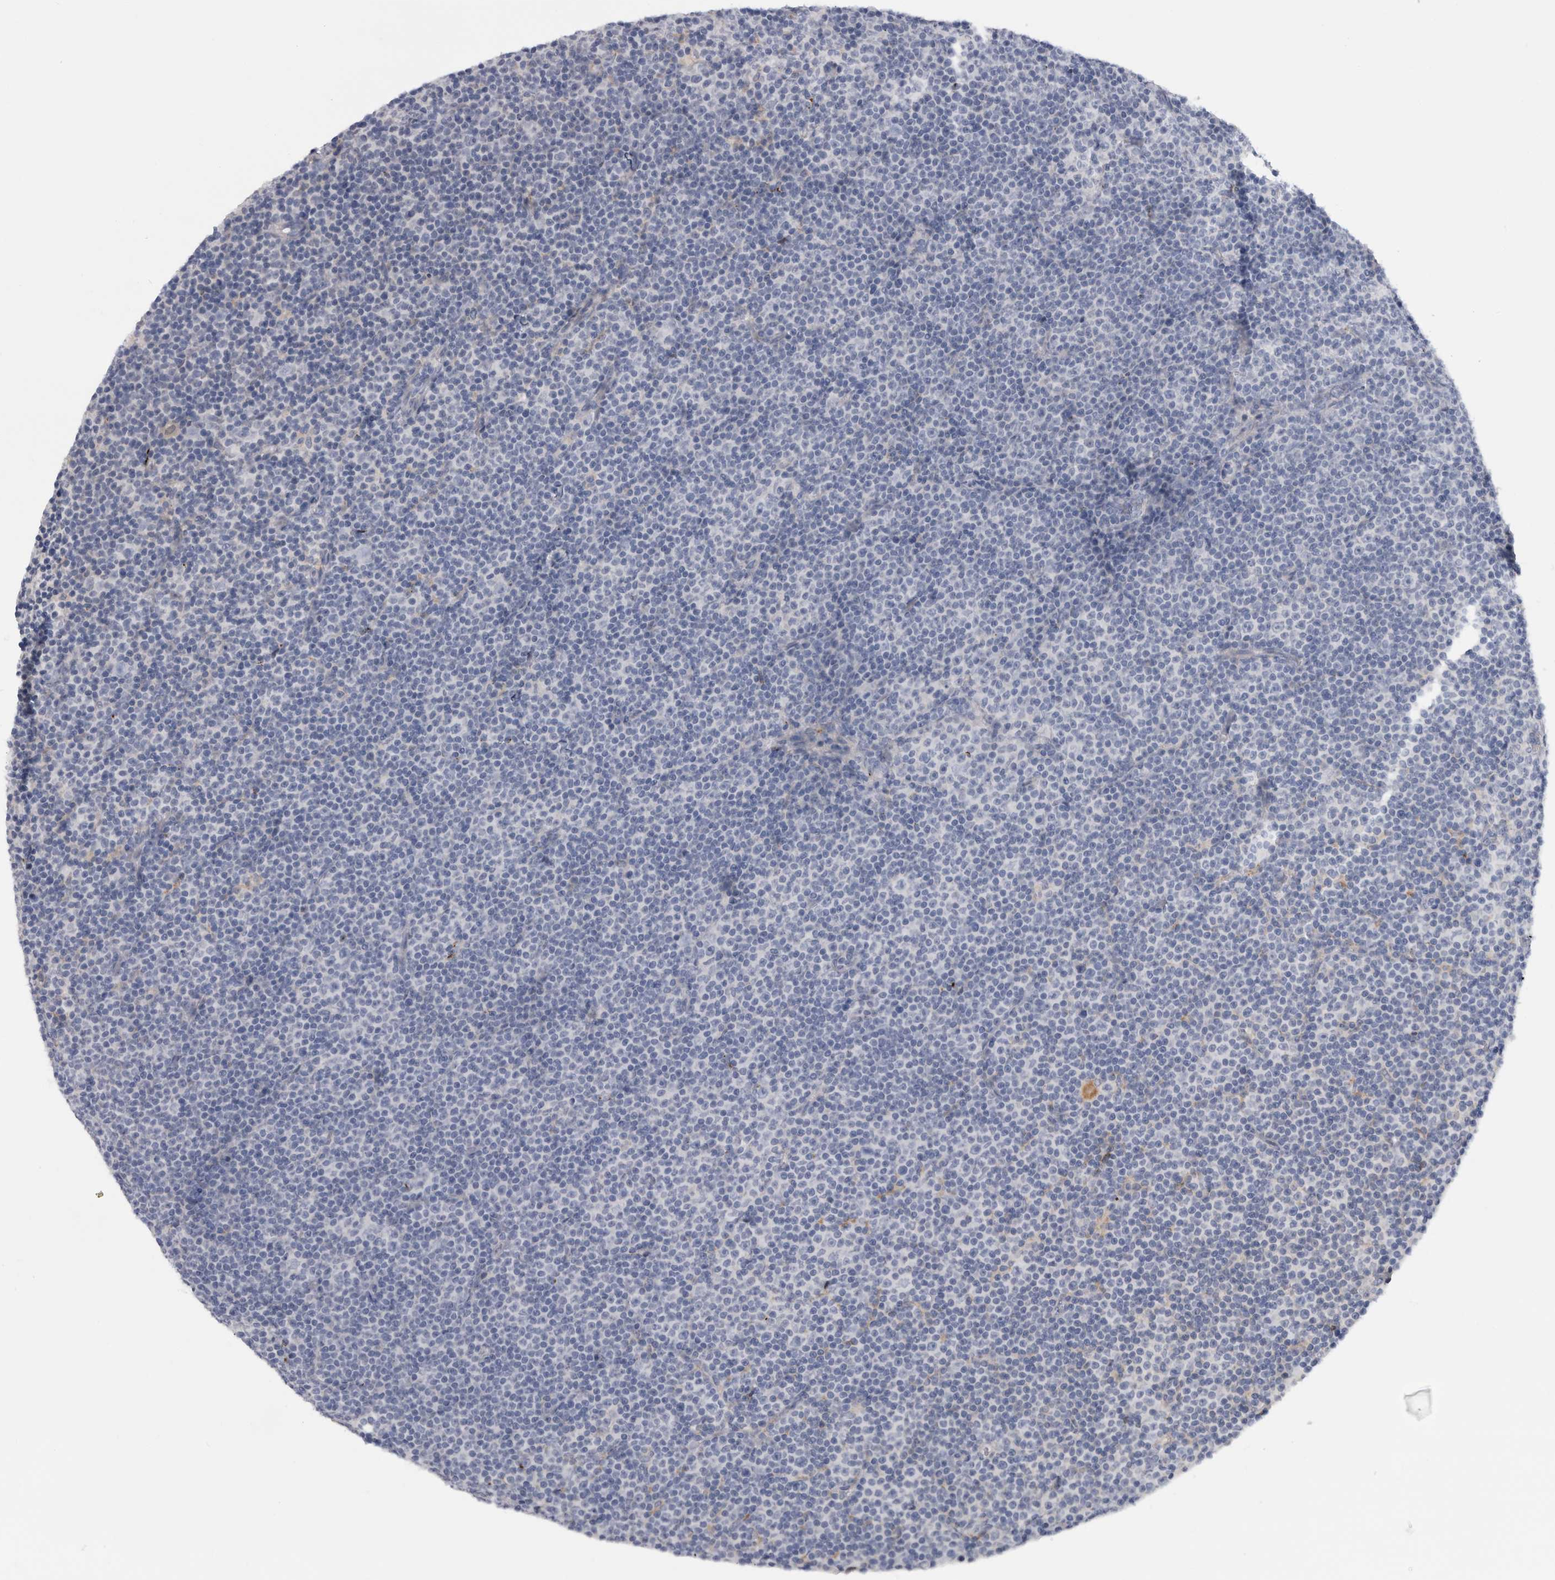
{"staining": {"intensity": "negative", "quantity": "none", "location": "none"}, "tissue": "lymphoma", "cell_type": "Tumor cells", "image_type": "cancer", "snomed": [{"axis": "morphology", "description": "Malignant lymphoma, non-Hodgkin's type, Low grade"}, {"axis": "topography", "description": "Lymph node"}], "caption": "Immunohistochemistry (IHC) of low-grade malignant lymphoma, non-Hodgkin's type demonstrates no staining in tumor cells.", "gene": "DNAJC24", "patient": {"sex": "female", "age": 67}}